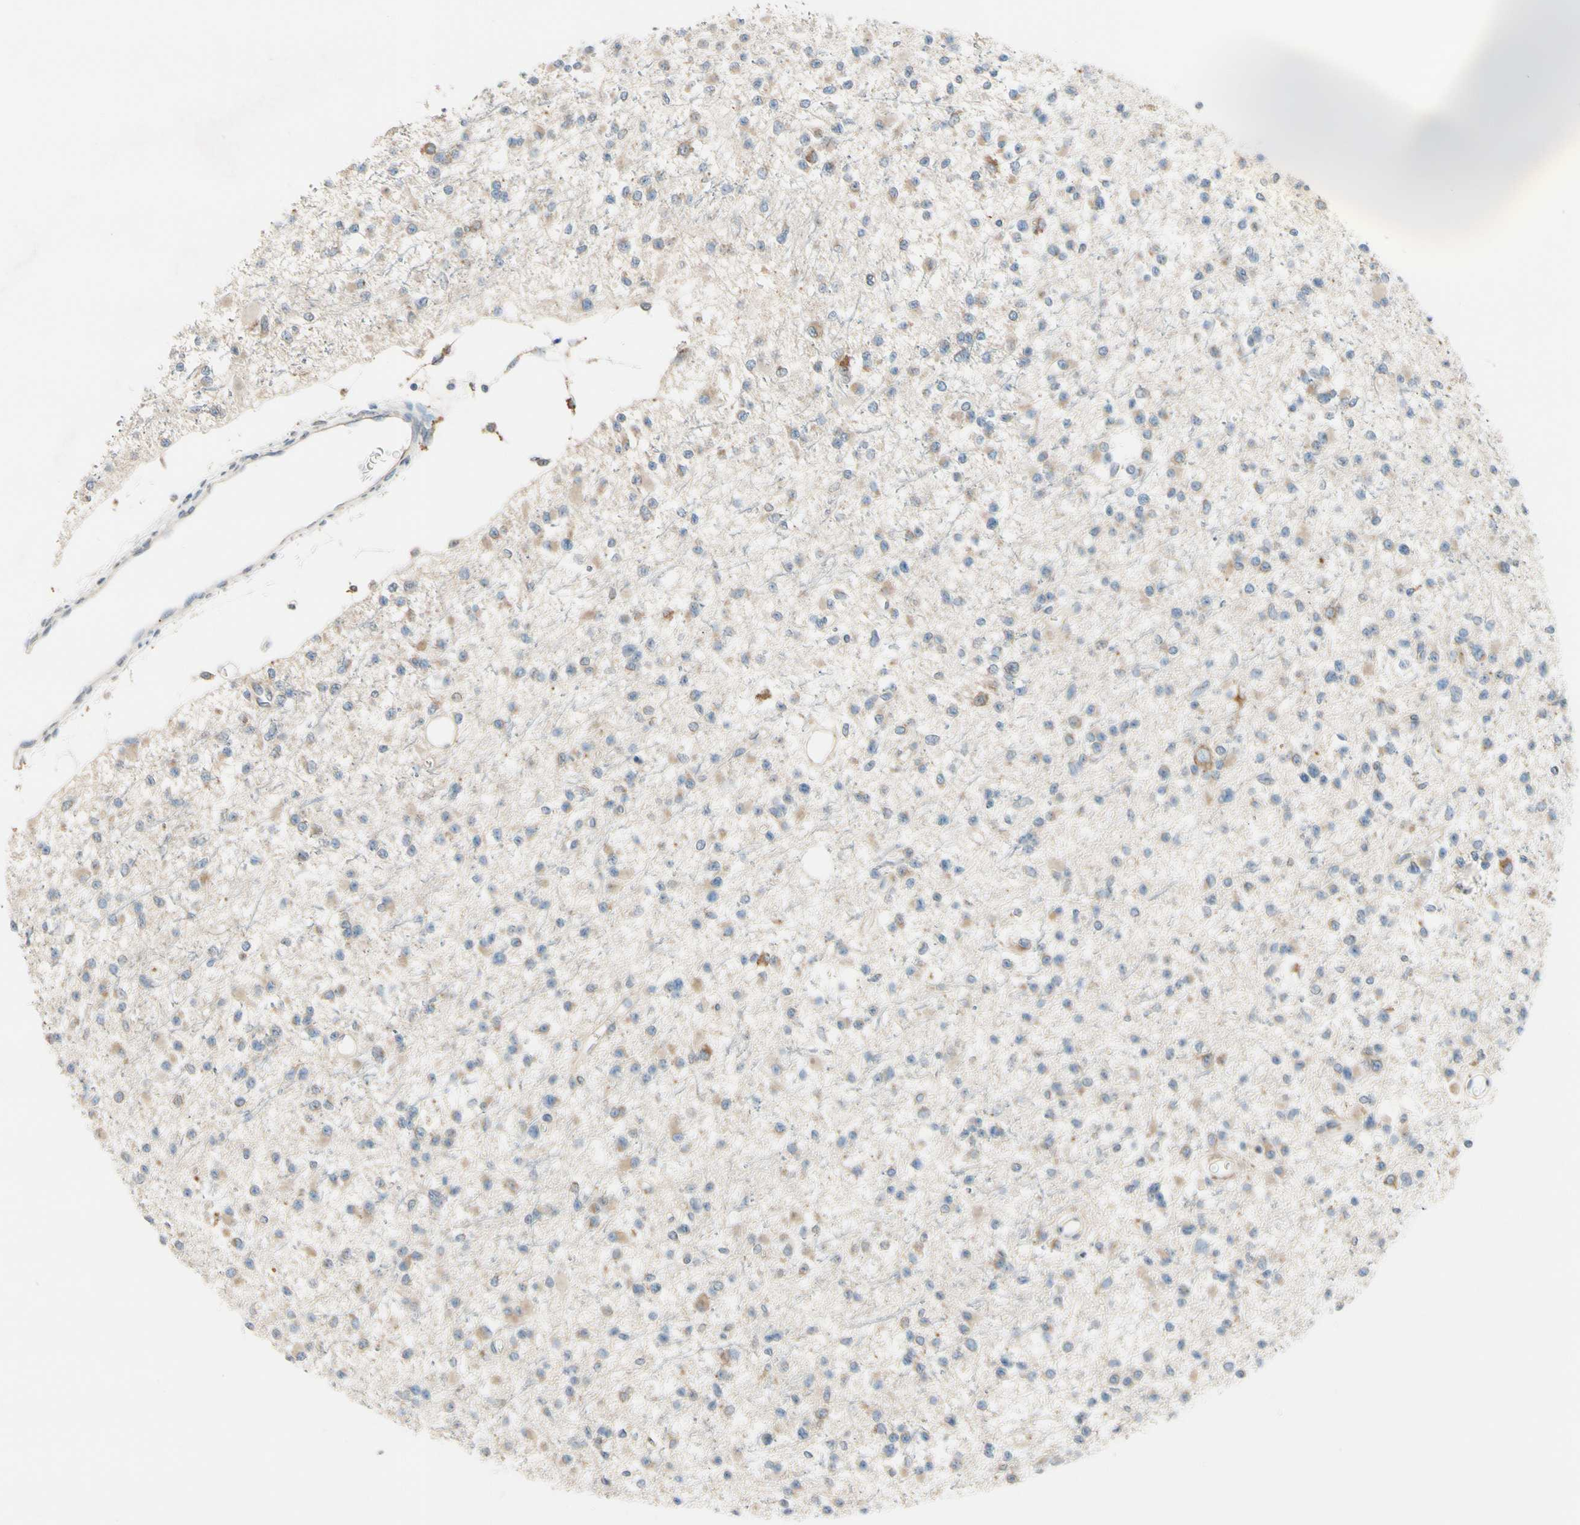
{"staining": {"intensity": "weak", "quantity": "<25%", "location": "cytoplasmic/membranous"}, "tissue": "glioma", "cell_type": "Tumor cells", "image_type": "cancer", "snomed": [{"axis": "morphology", "description": "Glioma, malignant, Low grade"}, {"axis": "topography", "description": "Brain"}], "caption": "High power microscopy histopathology image of an IHC image of glioma, revealing no significant expression in tumor cells.", "gene": "RPN2", "patient": {"sex": "female", "age": 22}}